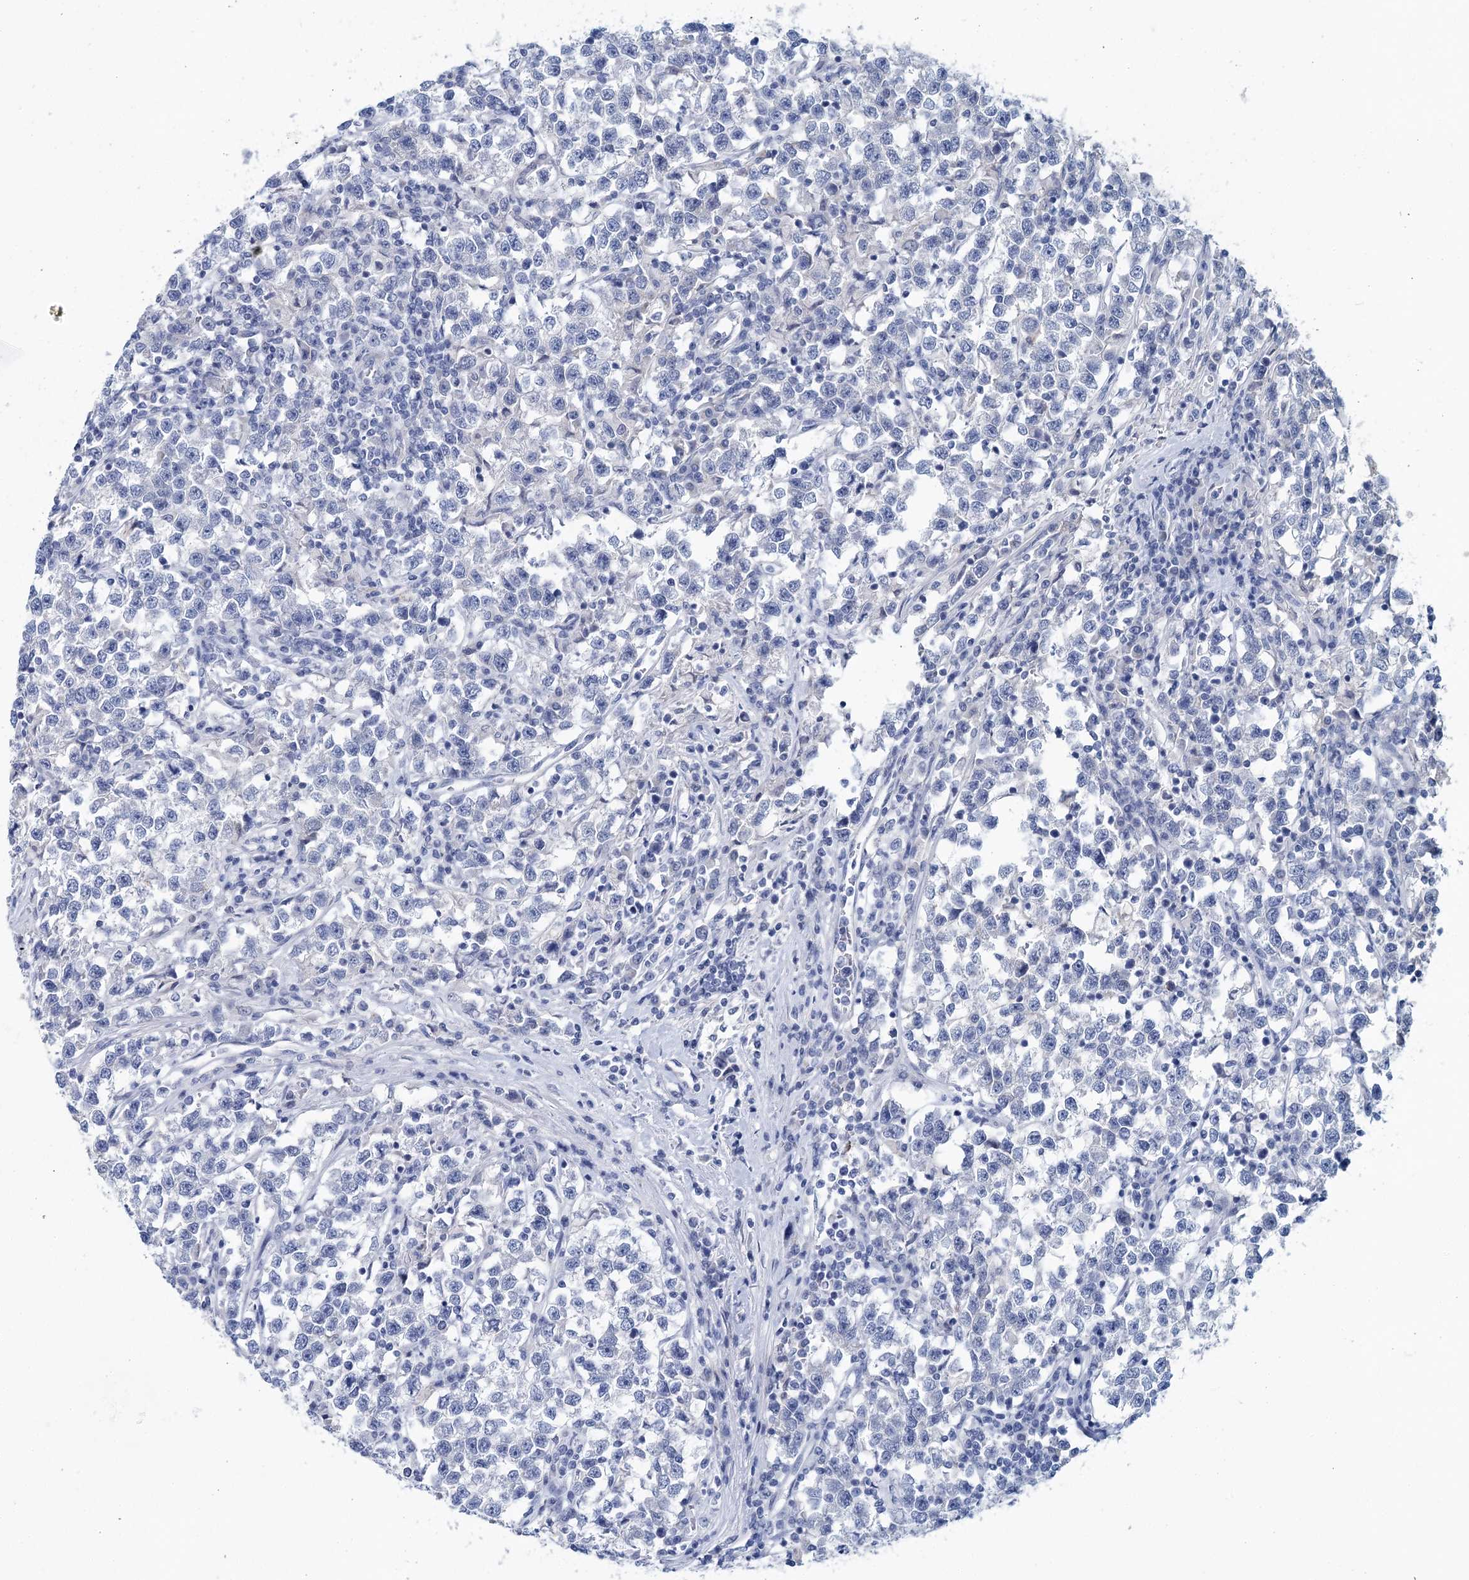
{"staining": {"intensity": "negative", "quantity": "none", "location": "none"}, "tissue": "testis cancer", "cell_type": "Tumor cells", "image_type": "cancer", "snomed": [{"axis": "morphology", "description": "Normal tissue, NOS"}, {"axis": "morphology", "description": "Seminoma, NOS"}, {"axis": "topography", "description": "Testis"}], "caption": "Image shows no protein positivity in tumor cells of testis cancer tissue.", "gene": "METTL7B", "patient": {"sex": "male", "age": 43}}